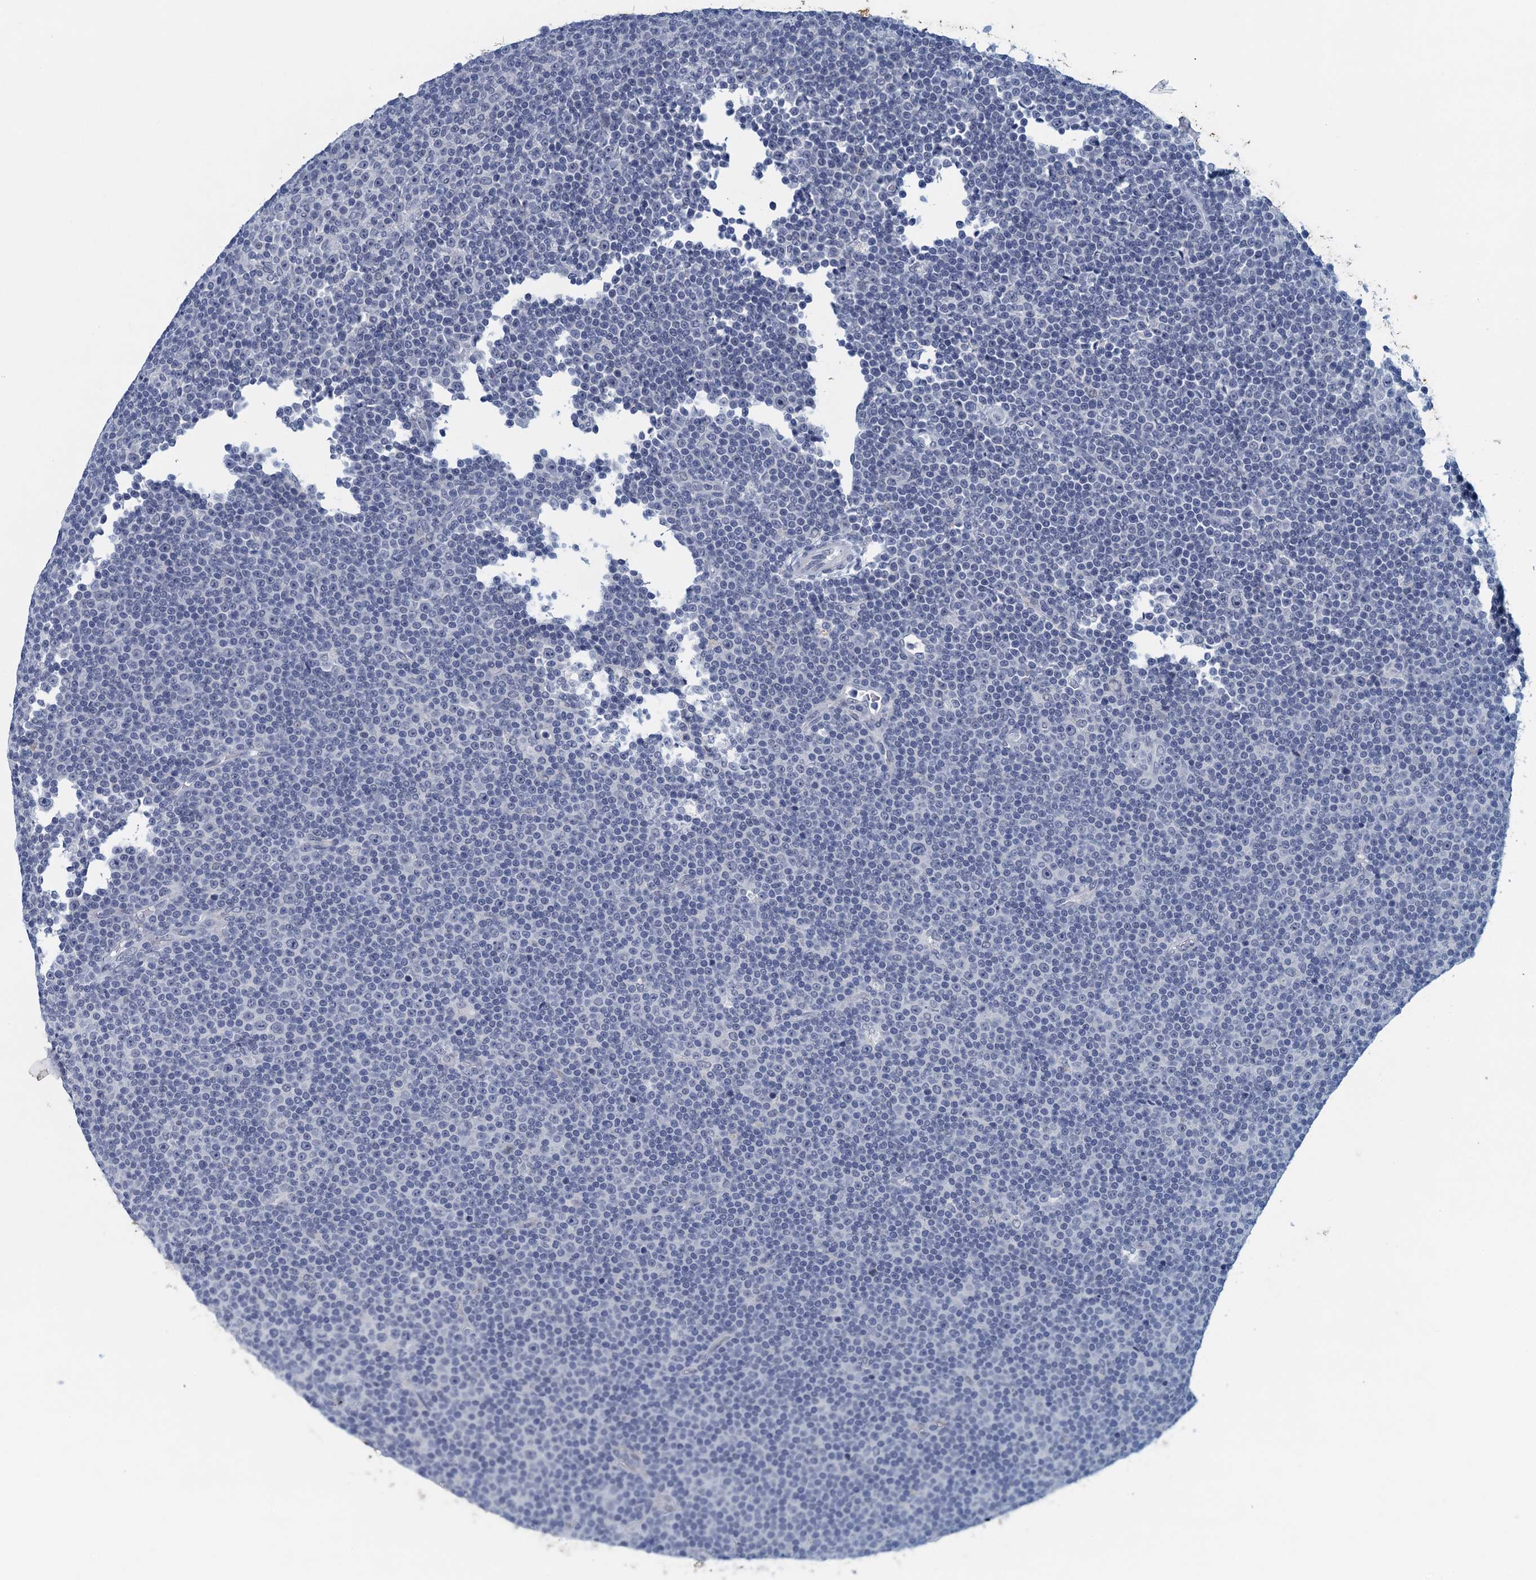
{"staining": {"intensity": "negative", "quantity": "none", "location": "none"}, "tissue": "lymphoma", "cell_type": "Tumor cells", "image_type": "cancer", "snomed": [{"axis": "morphology", "description": "Malignant lymphoma, non-Hodgkin's type, Low grade"}, {"axis": "topography", "description": "Lymph node"}], "caption": "High power microscopy photomicrograph of an immunohistochemistry (IHC) micrograph of lymphoma, revealing no significant positivity in tumor cells. (DAB immunohistochemistry (IHC) with hematoxylin counter stain).", "gene": "ENSG00000131152", "patient": {"sex": "female", "age": 67}}